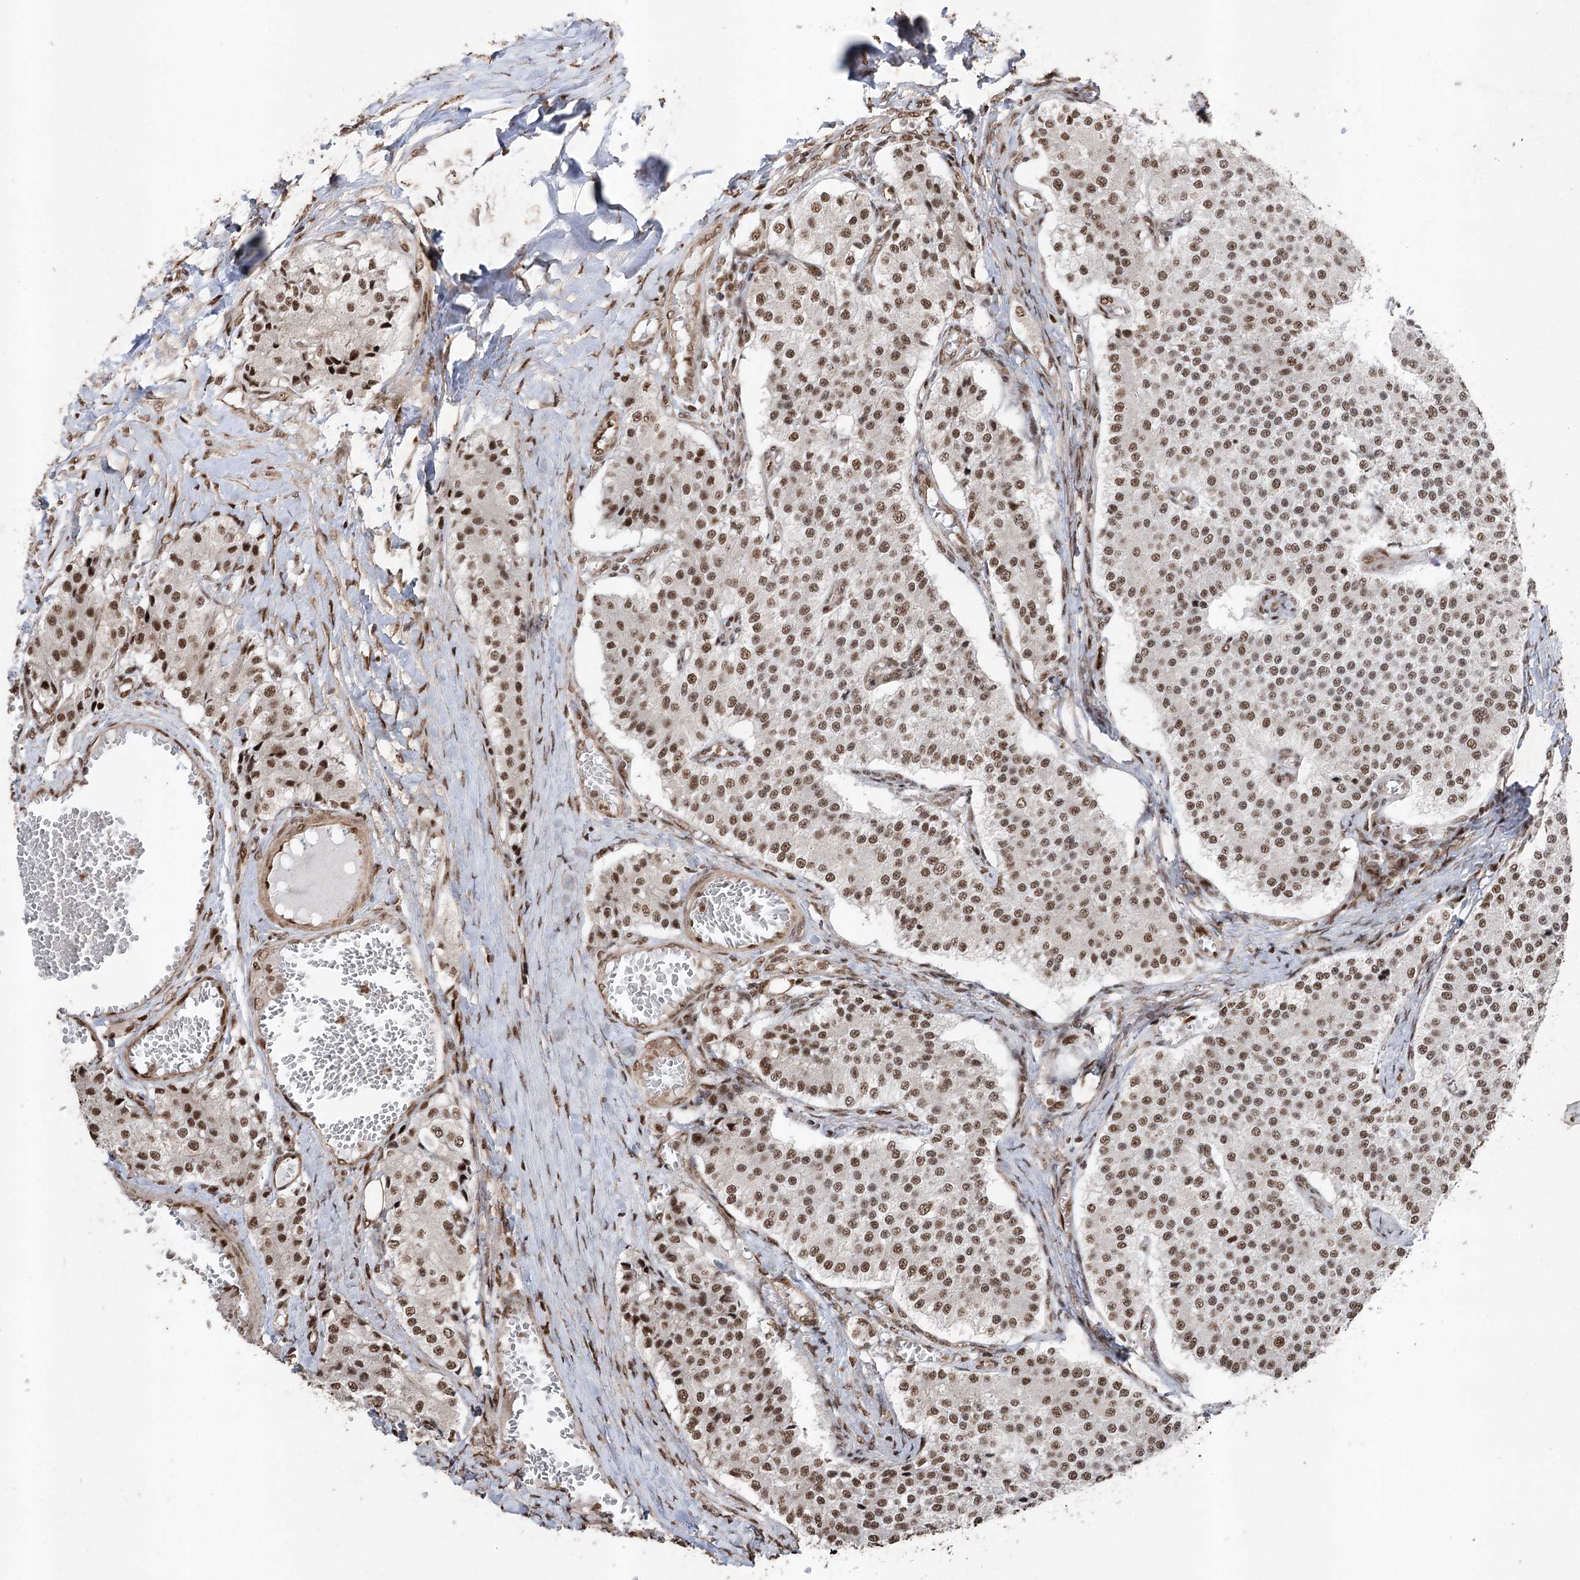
{"staining": {"intensity": "moderate", "quantity": ">75%", "location": "nuclear"}, "tissue": "carcinoid", "cell_type": "Tumor cells", "image_type": "cancer", "snomed": [{"axis": "morphology", "description": "Carcinoid, malignant, NOS"}, {"axis": "topography", "description": "Colon"}], "caption": "Protein expression analysis of carcinoid (malignant) demonstrates moderate nuclear positivity in approximately >75% of tumor cells.", "gene": "PDCD4", "patient": {"sex": "female", "age": 52}}